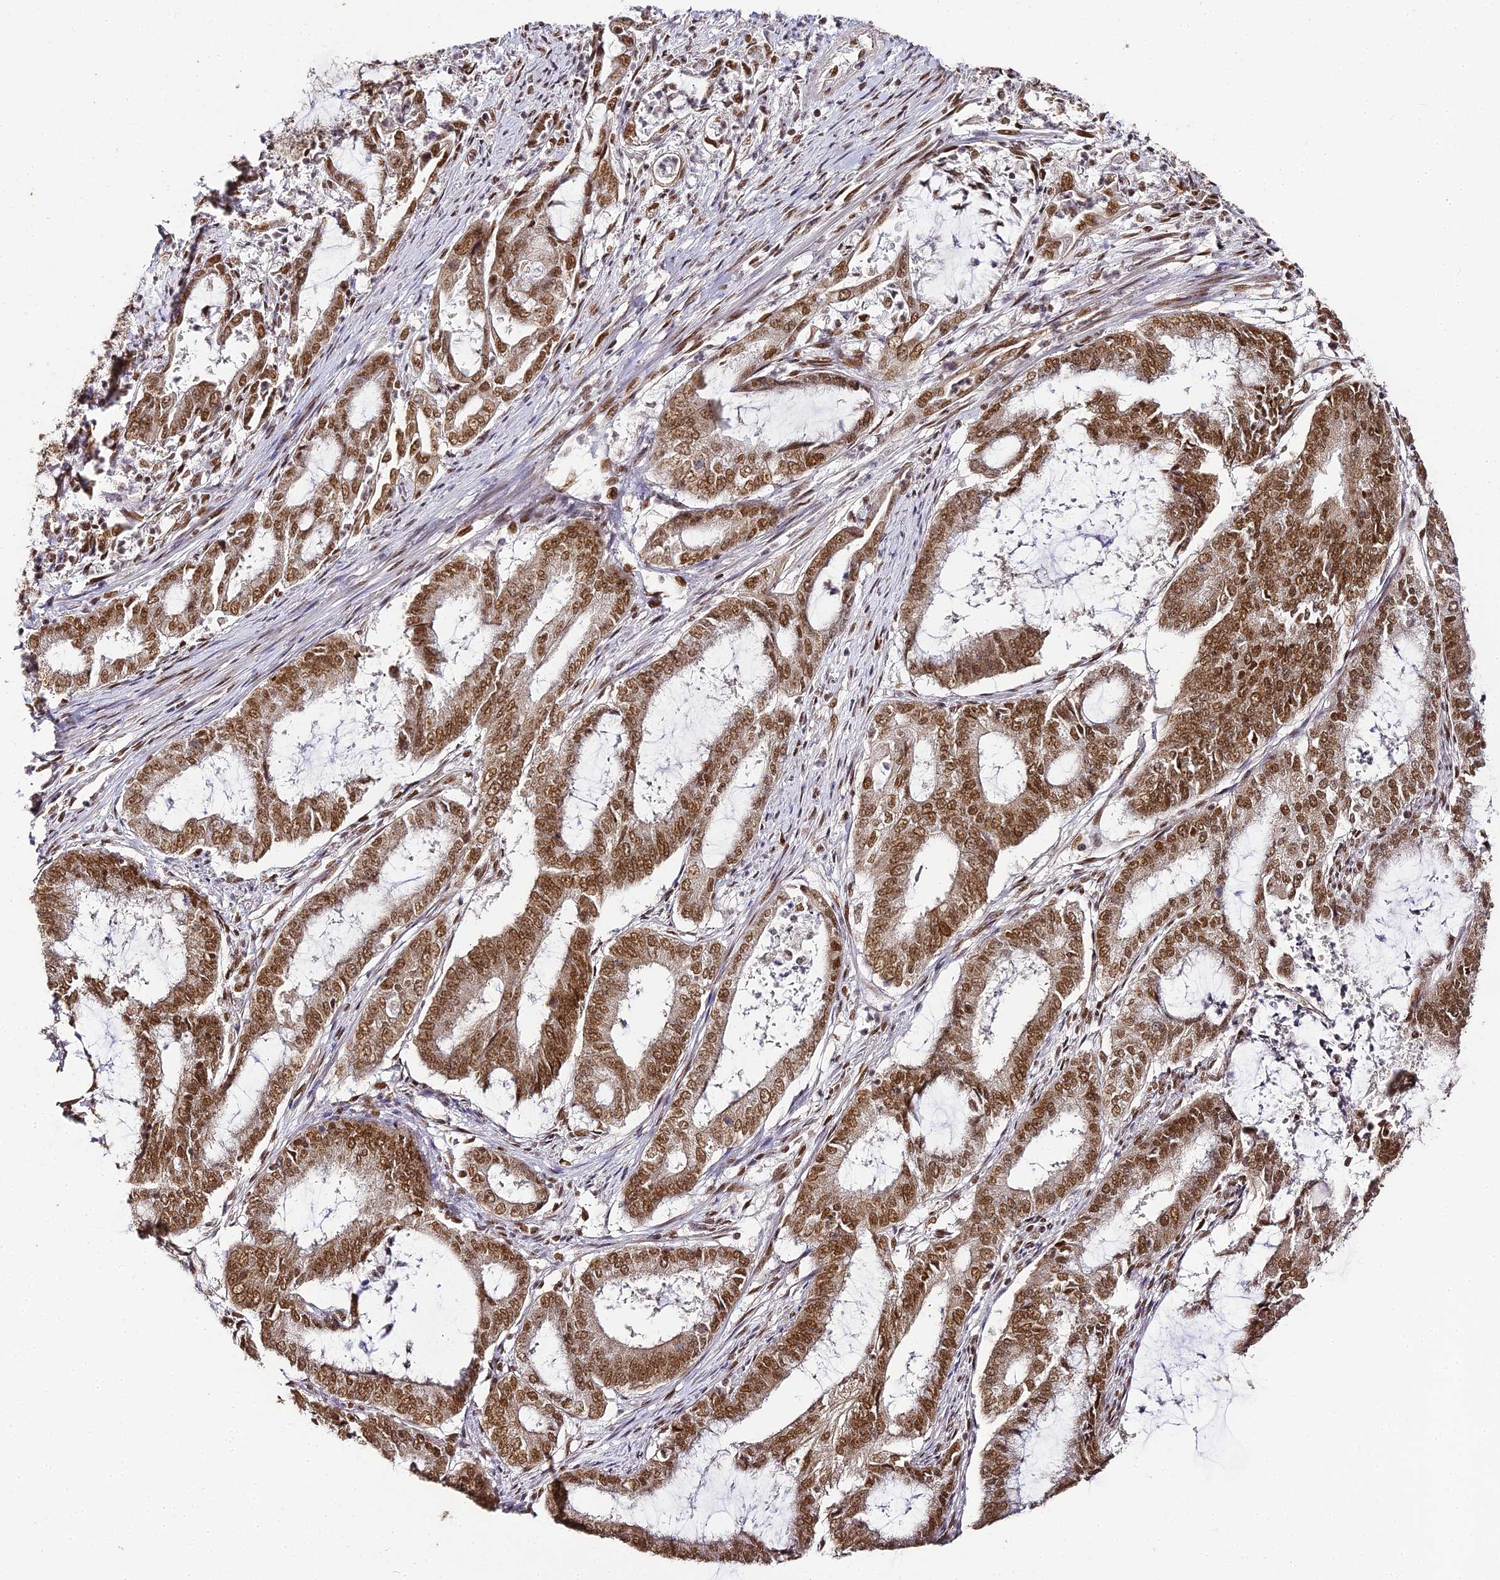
{"staining": {"intensity": "moderate", "quantity": ">75%", "location": "nuclear"}, "tissue": "endometrial cancer", "cell_type": "Tumor cells", "image_type": "cancer", "snomed": [{"axis": "morphology", "description": "Adenocarcinoma, NOS"}, {"axis": "topography", "description": "Endometrium"}], "caption": "Protein analysis of endometrial adenocarcinoma tissue exhibits moderate nuclear staining in approximately >75% of tumor cells.", "gene": "HNRNPA1", "patient": {"sex": "female", "age": 51}}